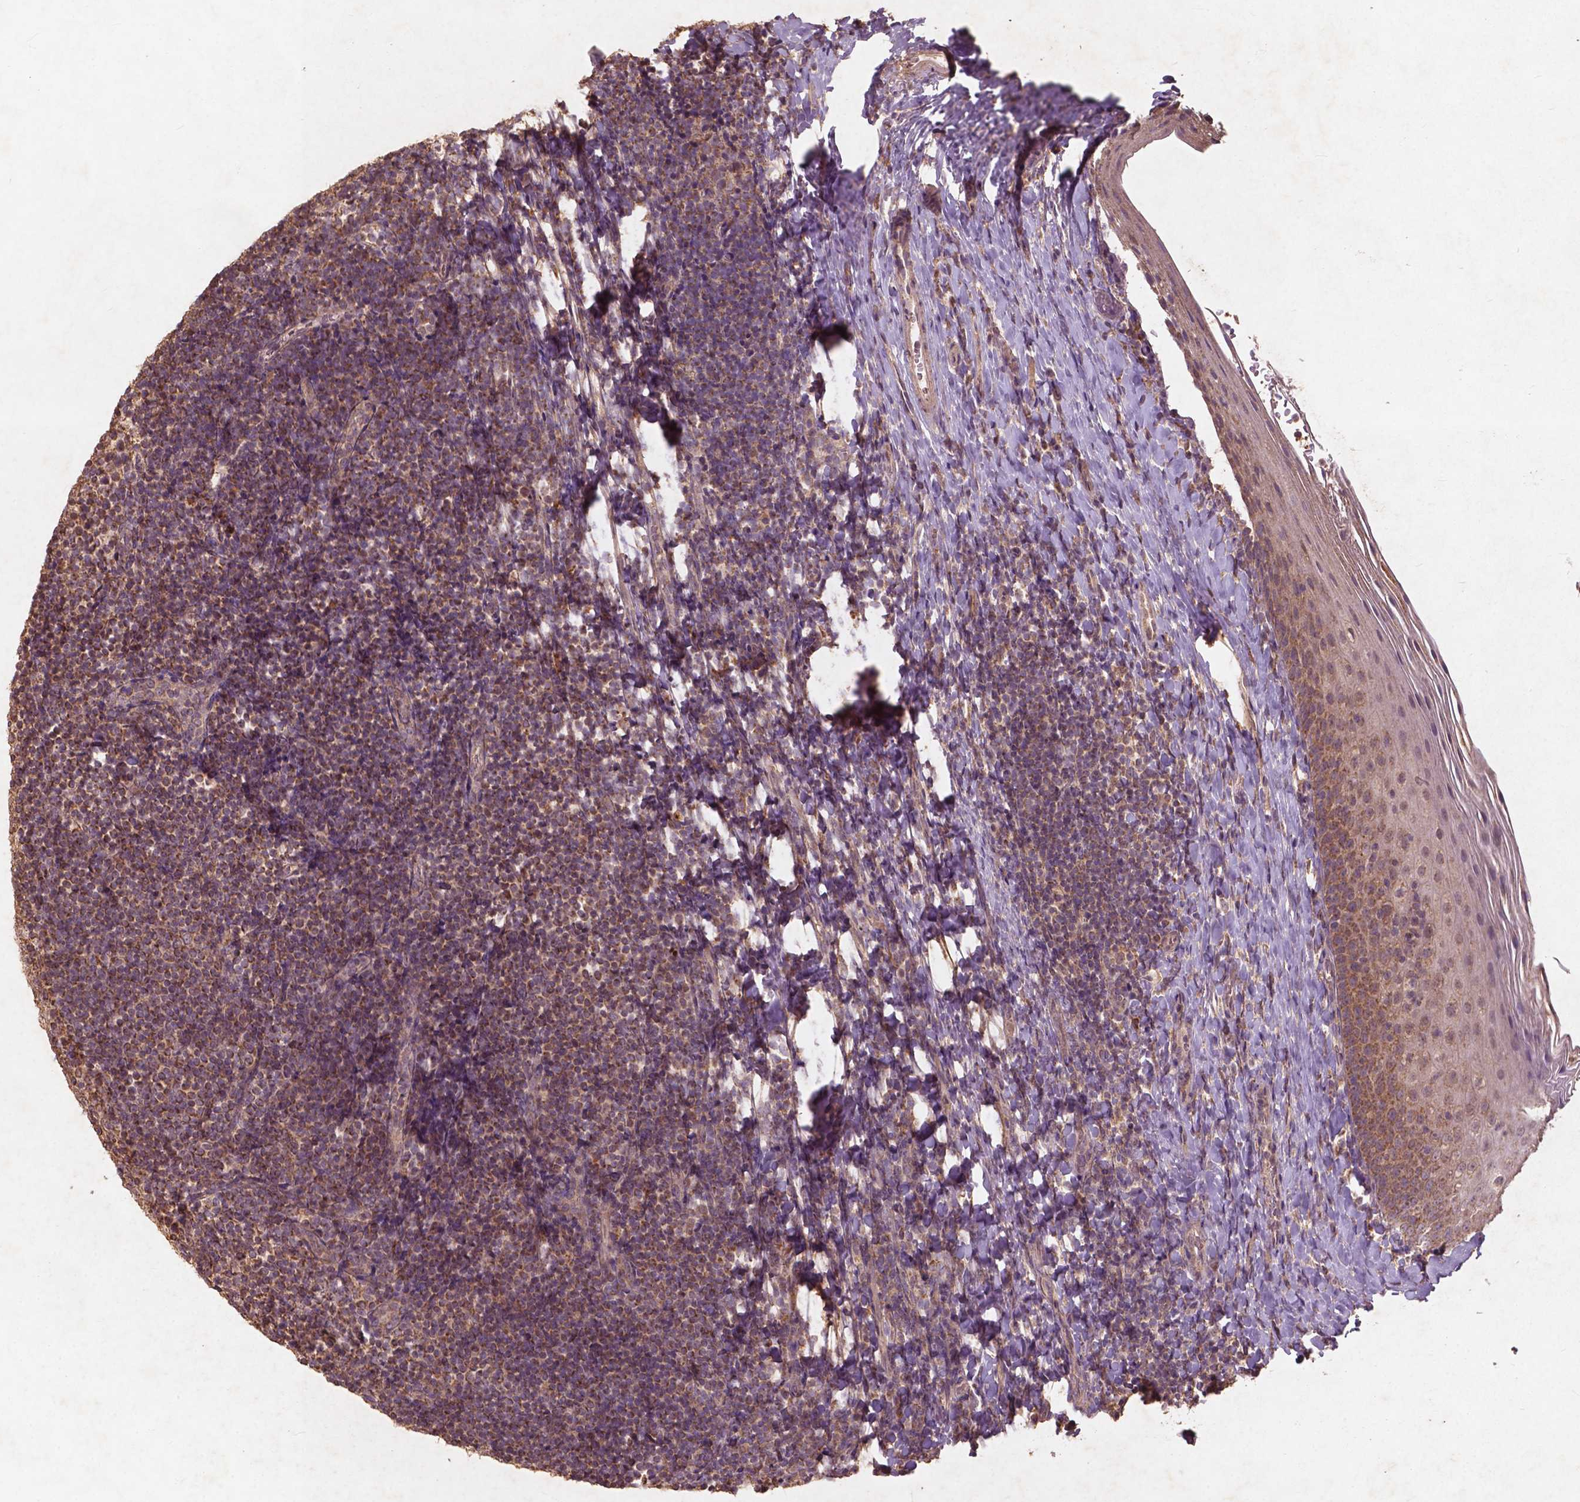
{"staining": {"intensity": "moderate", "quantity": ">75%", "location": "cytoplasmic/membranous"}, "tissue": "tonsil", "cell_type": "Germinal center cells", "image_type": "normal", "snomed": [{"axis": "morphology", "description": "Normal tissue, NOS"}, {"axis": "topography", "description": "Tonsil"}], "caption": "Immunohistochemistry of benign human tonsil exhibits medium levels of moderate cytoplasmic/membranous staining in about >75% of germinal center cells.", "gene": "ST6GALNAC5", "patient": {"sex": "female", "age": 10}}